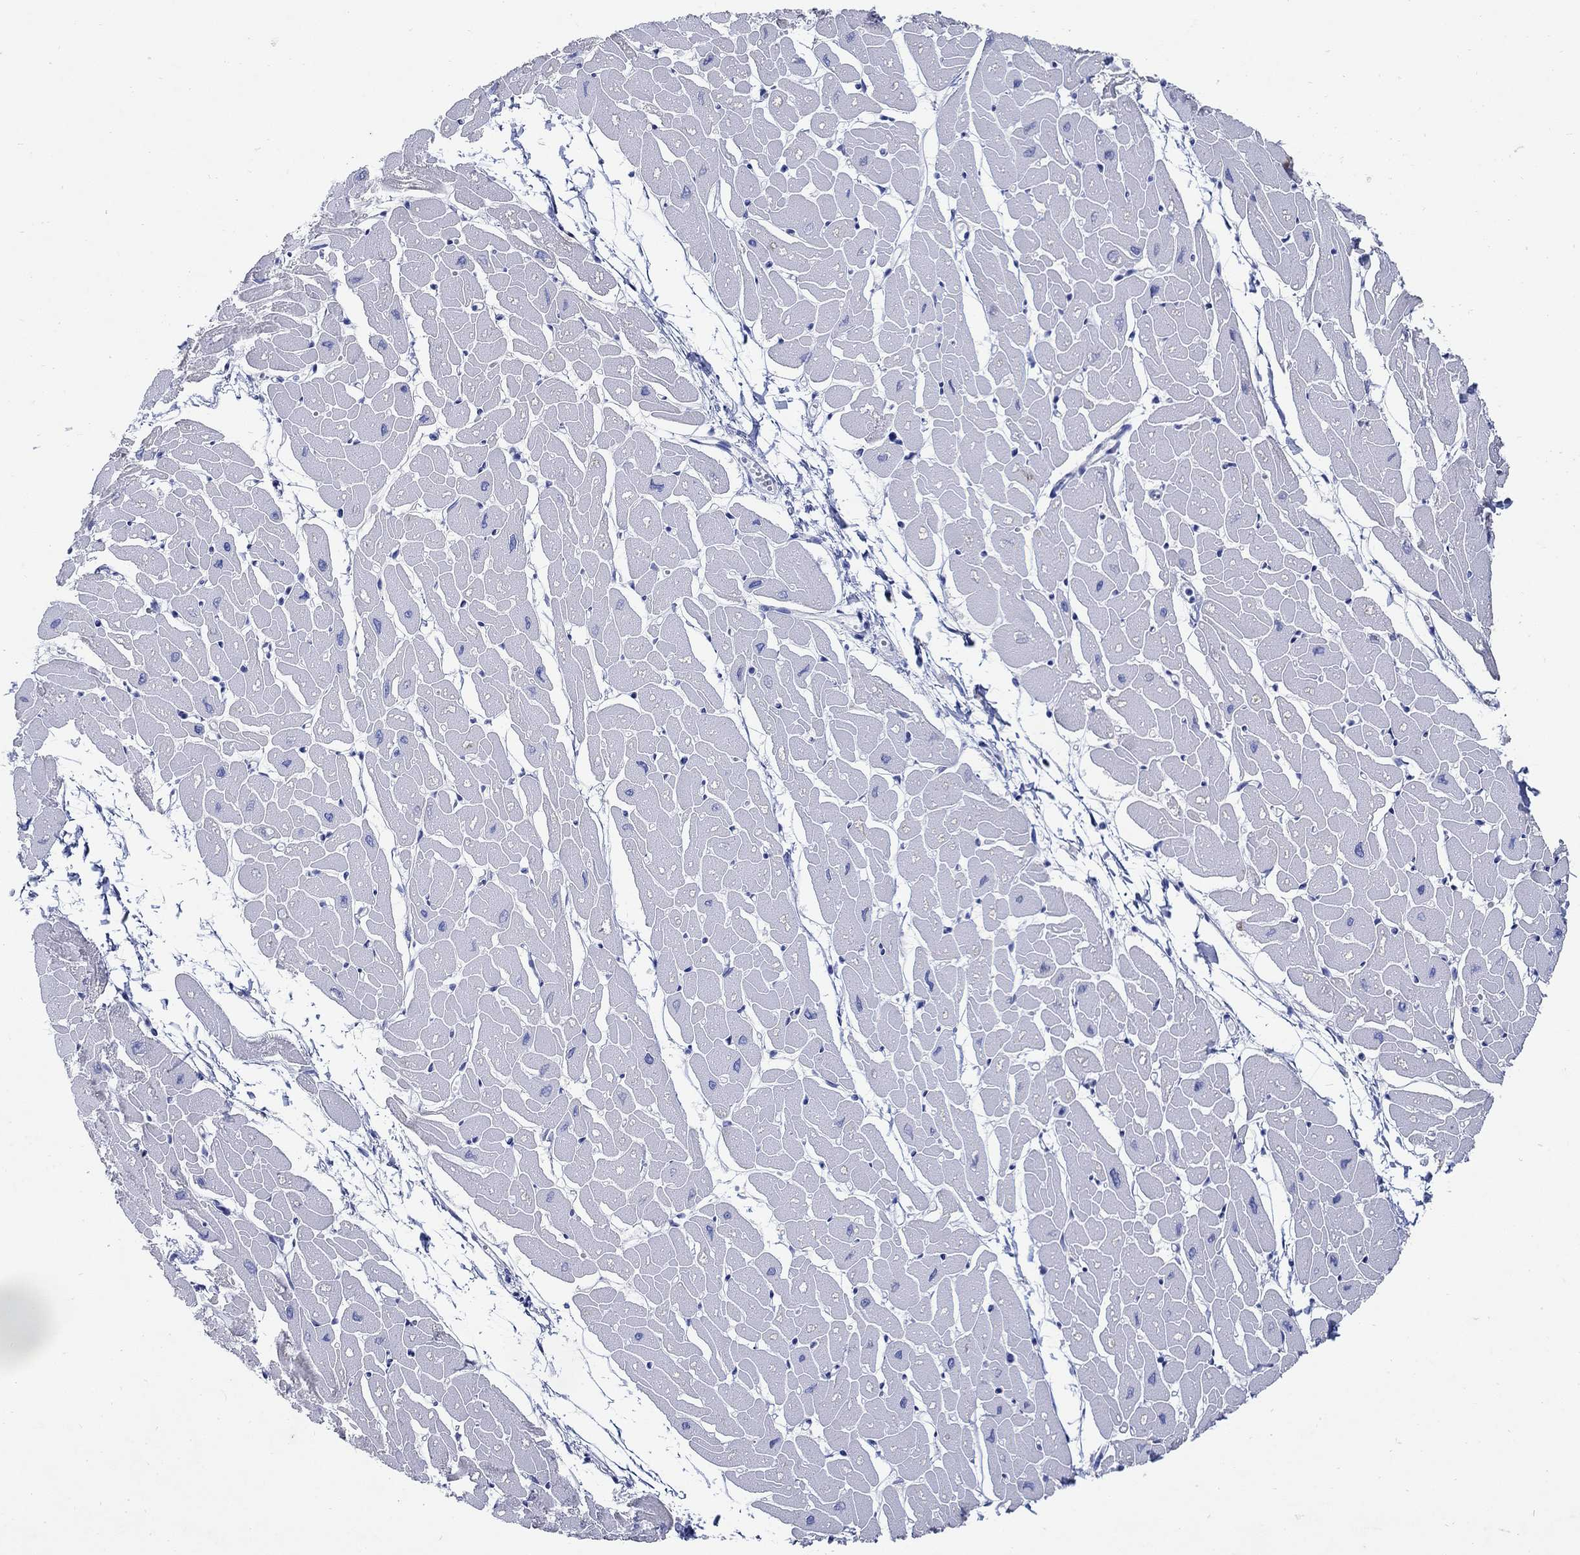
{"staining": {"intensity": "negative", "quantity": "none", "location": "none"}, "tissue": "heart muscle", "cell_type": "Cardiomyocytes", "image_type": "normal", "snomed": [{"axis": "morphology", "description": "Normal tissue, NOS"}, {"axis": "topography", "description": "Heart"}], "caption": "High magnification brightfield microscopy of unremarkable heart muscle stained with DAB (3,3'-diaminobenzidine) (brown) and counterstained with hematoxylin (blue): cardiomyocytes show no significant expression. (Immunohistochemistry (ihc), brightfield microscopy, high magnification).", "gene": "ZDHHC14", "patient": {"sex": "male", "age": 57}}